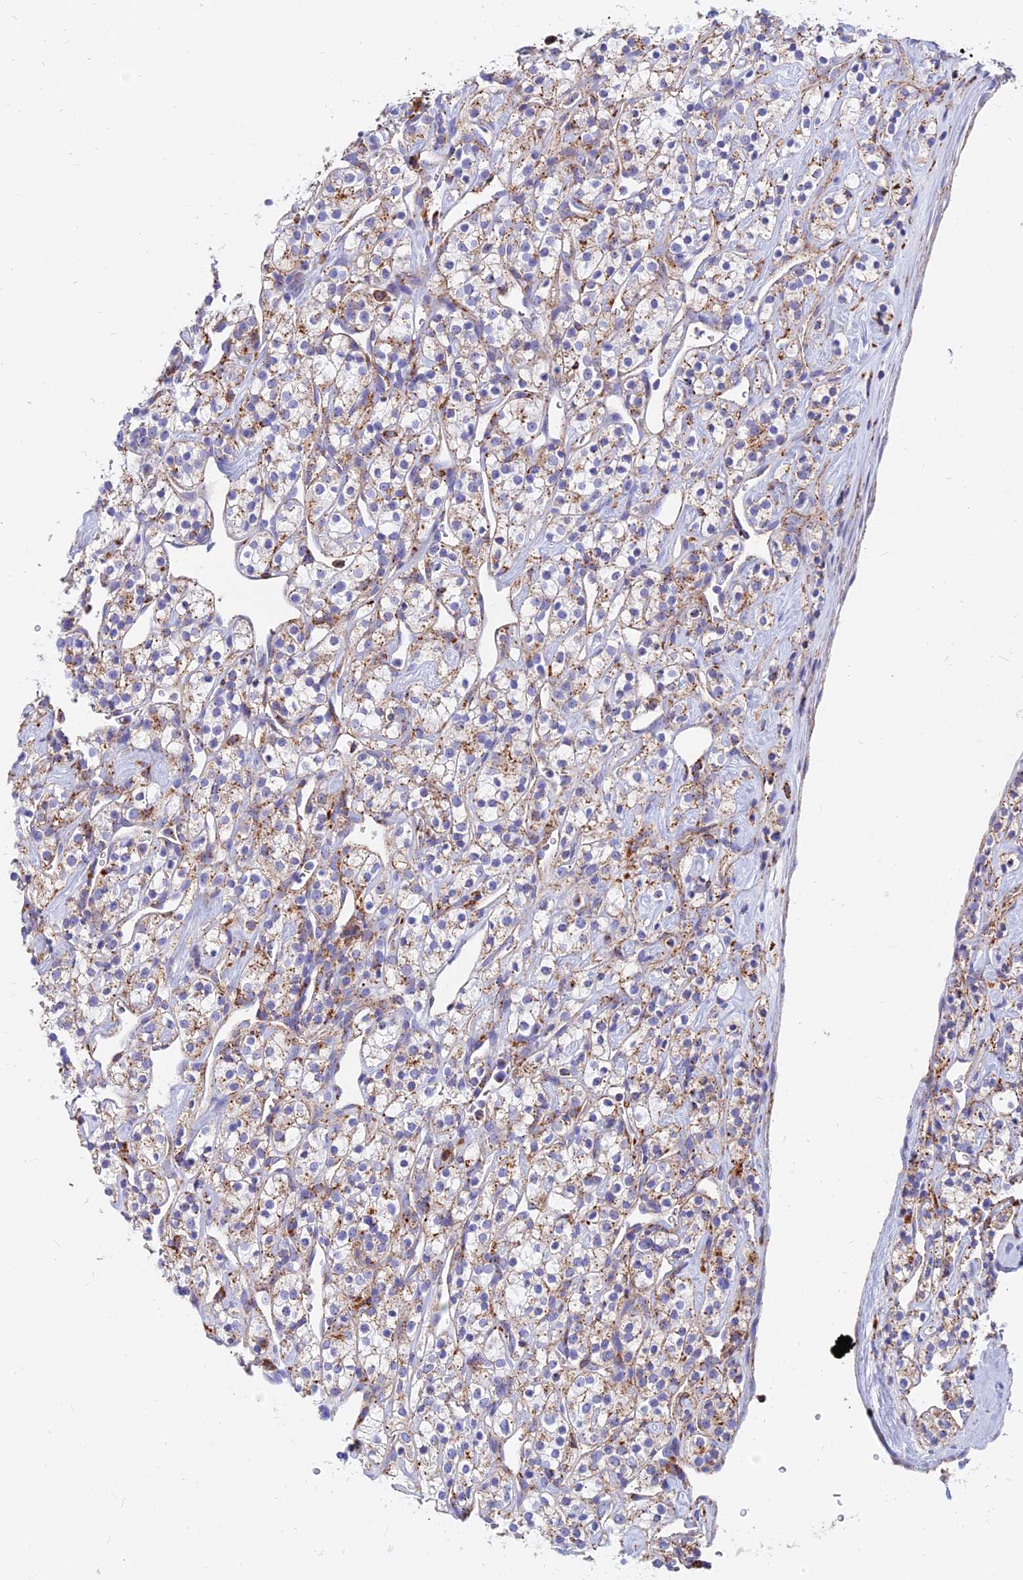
{"staining": {"intensity": "moderate", "quantity": "25%-75%", "location": "cytoplasmic/membranous"}, "tissue": "renal cancer", "cell_type": "Tumor cells", "image_type": "cancer", "snomed": [{"axis": "morphology", "description": "Adenocarcinoma, NOS"}, {"axis": "topography", "description": "Kidney"}], "caption": "A histopathology image of human adenocarcinoma (renal) stained for a protein demonstrates moderate cytoplasmic/membranous brown staining in tumor cells.", "gene": "SPNS1", "patient": {"sex": "male", "age": 77}}